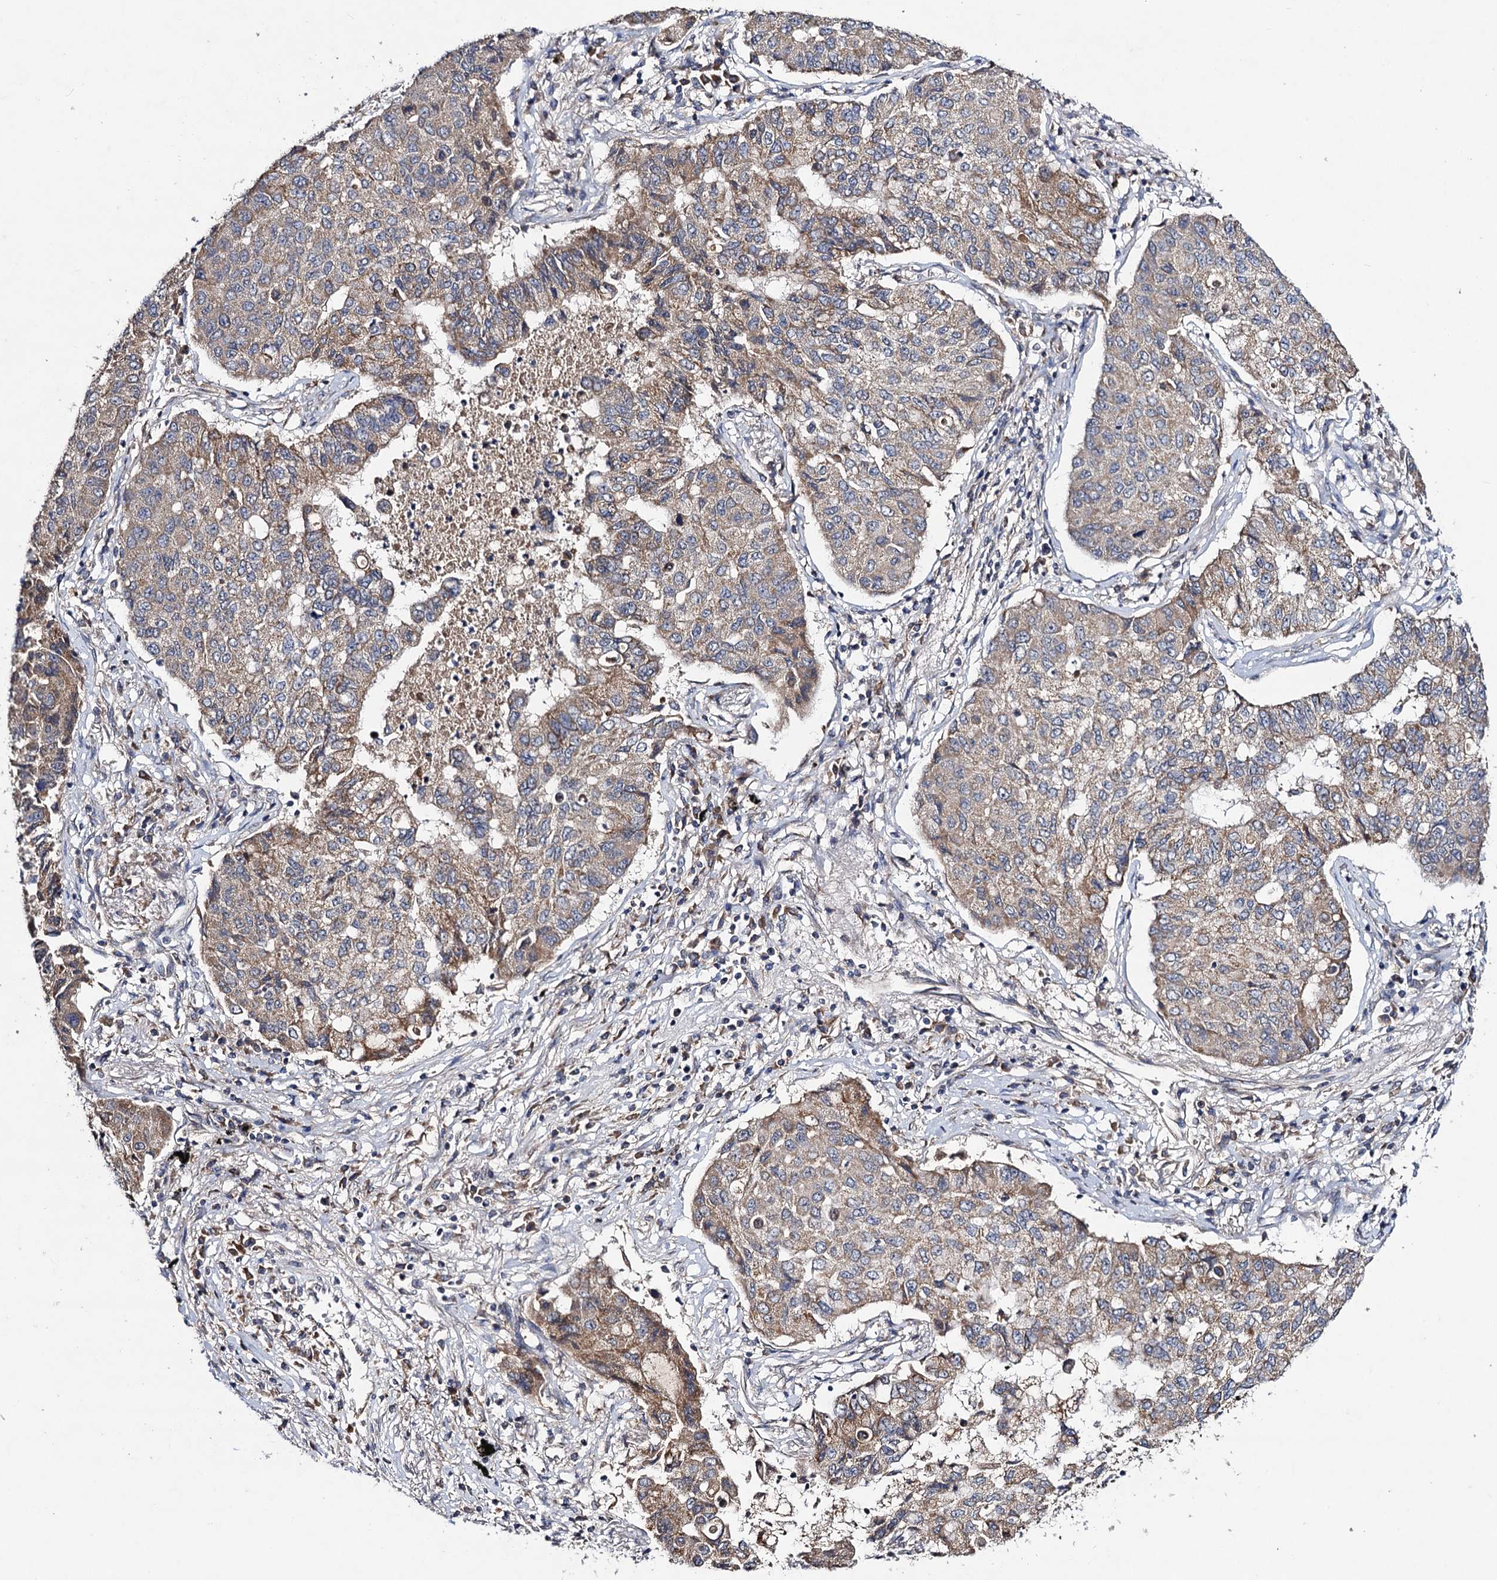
{"staining": {"intensity": "weak", "quantity": ">75%", "location": "cytoplasmic/membranous"}, "tissue": "lung cancer", "cell_type": "Tumor cells", "image_type": "cancer", "snomed": [{"axis": "morphology", "description": "Squamous cell carcinoma, NOS"}, {"axis": "topography", "description": "Lung"}], "caption": "High-power microscopy captured an immunohistochemistry (IHC) micrograph of lung cancer, revealing weak cytoplasmic/membranous positivity in about >75% of tumor cells.", "gene": "VPS37D", "patient": {"sex": "male", "age": 74}}